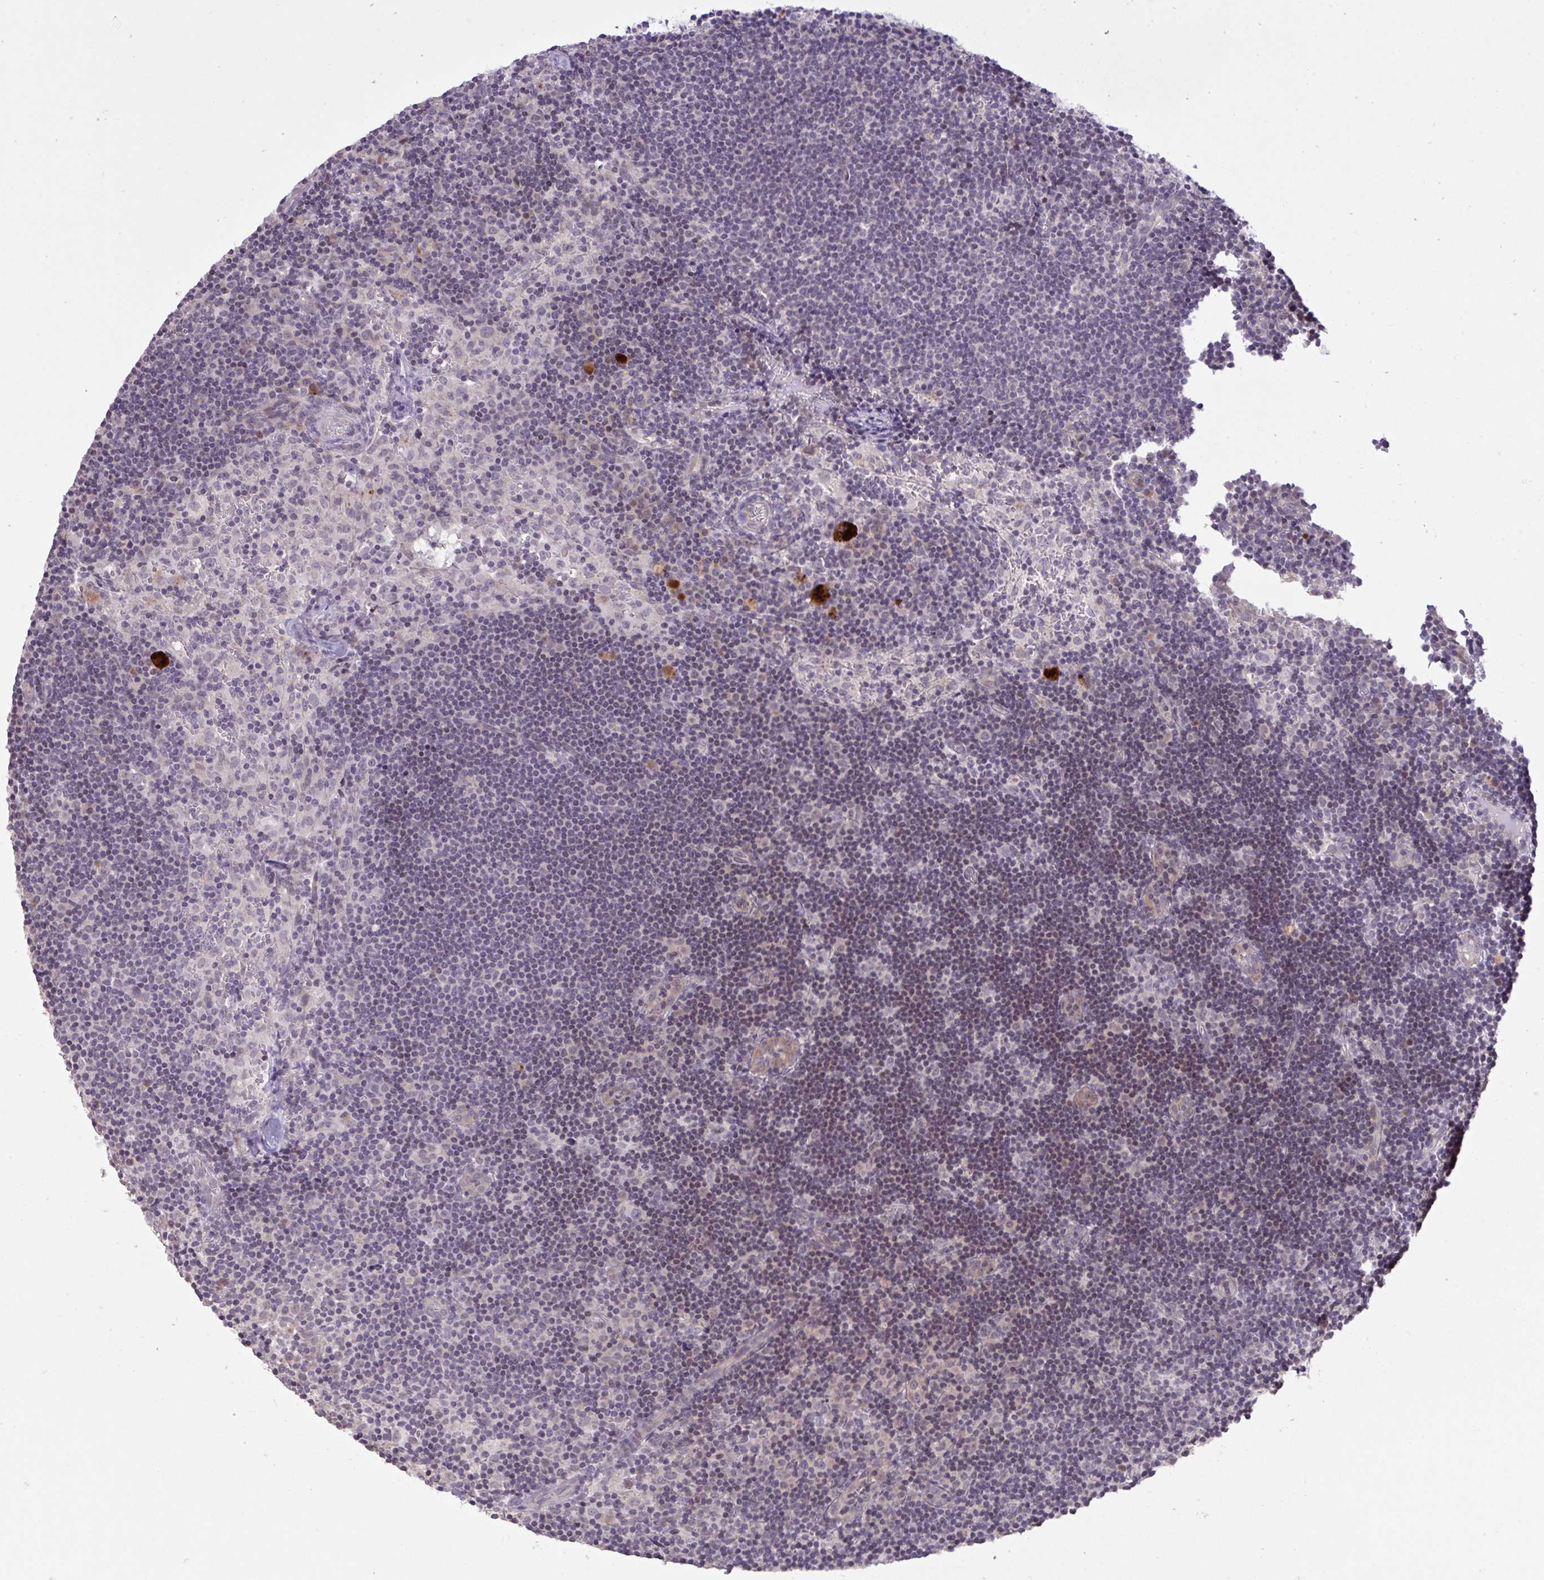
{"staining": {"intensity": "negative", "quantity": "none", "location": "none"}, "tissue": "lymph node", "cell_type": "Germinal center cells", "image_type": "normal", "snomed": [{"axis": "morphology", "description": "Normal tissue, NOS"}, {"axis": "topography", "description": "Lymph node"}], "caption": "Immunohistochemistry image of benign lymph node stained for a protein (brown), which reveals no expression in germinal center cells.", "gene": "CYP20A1", "patient": {"sex": "female", "age": 45}}